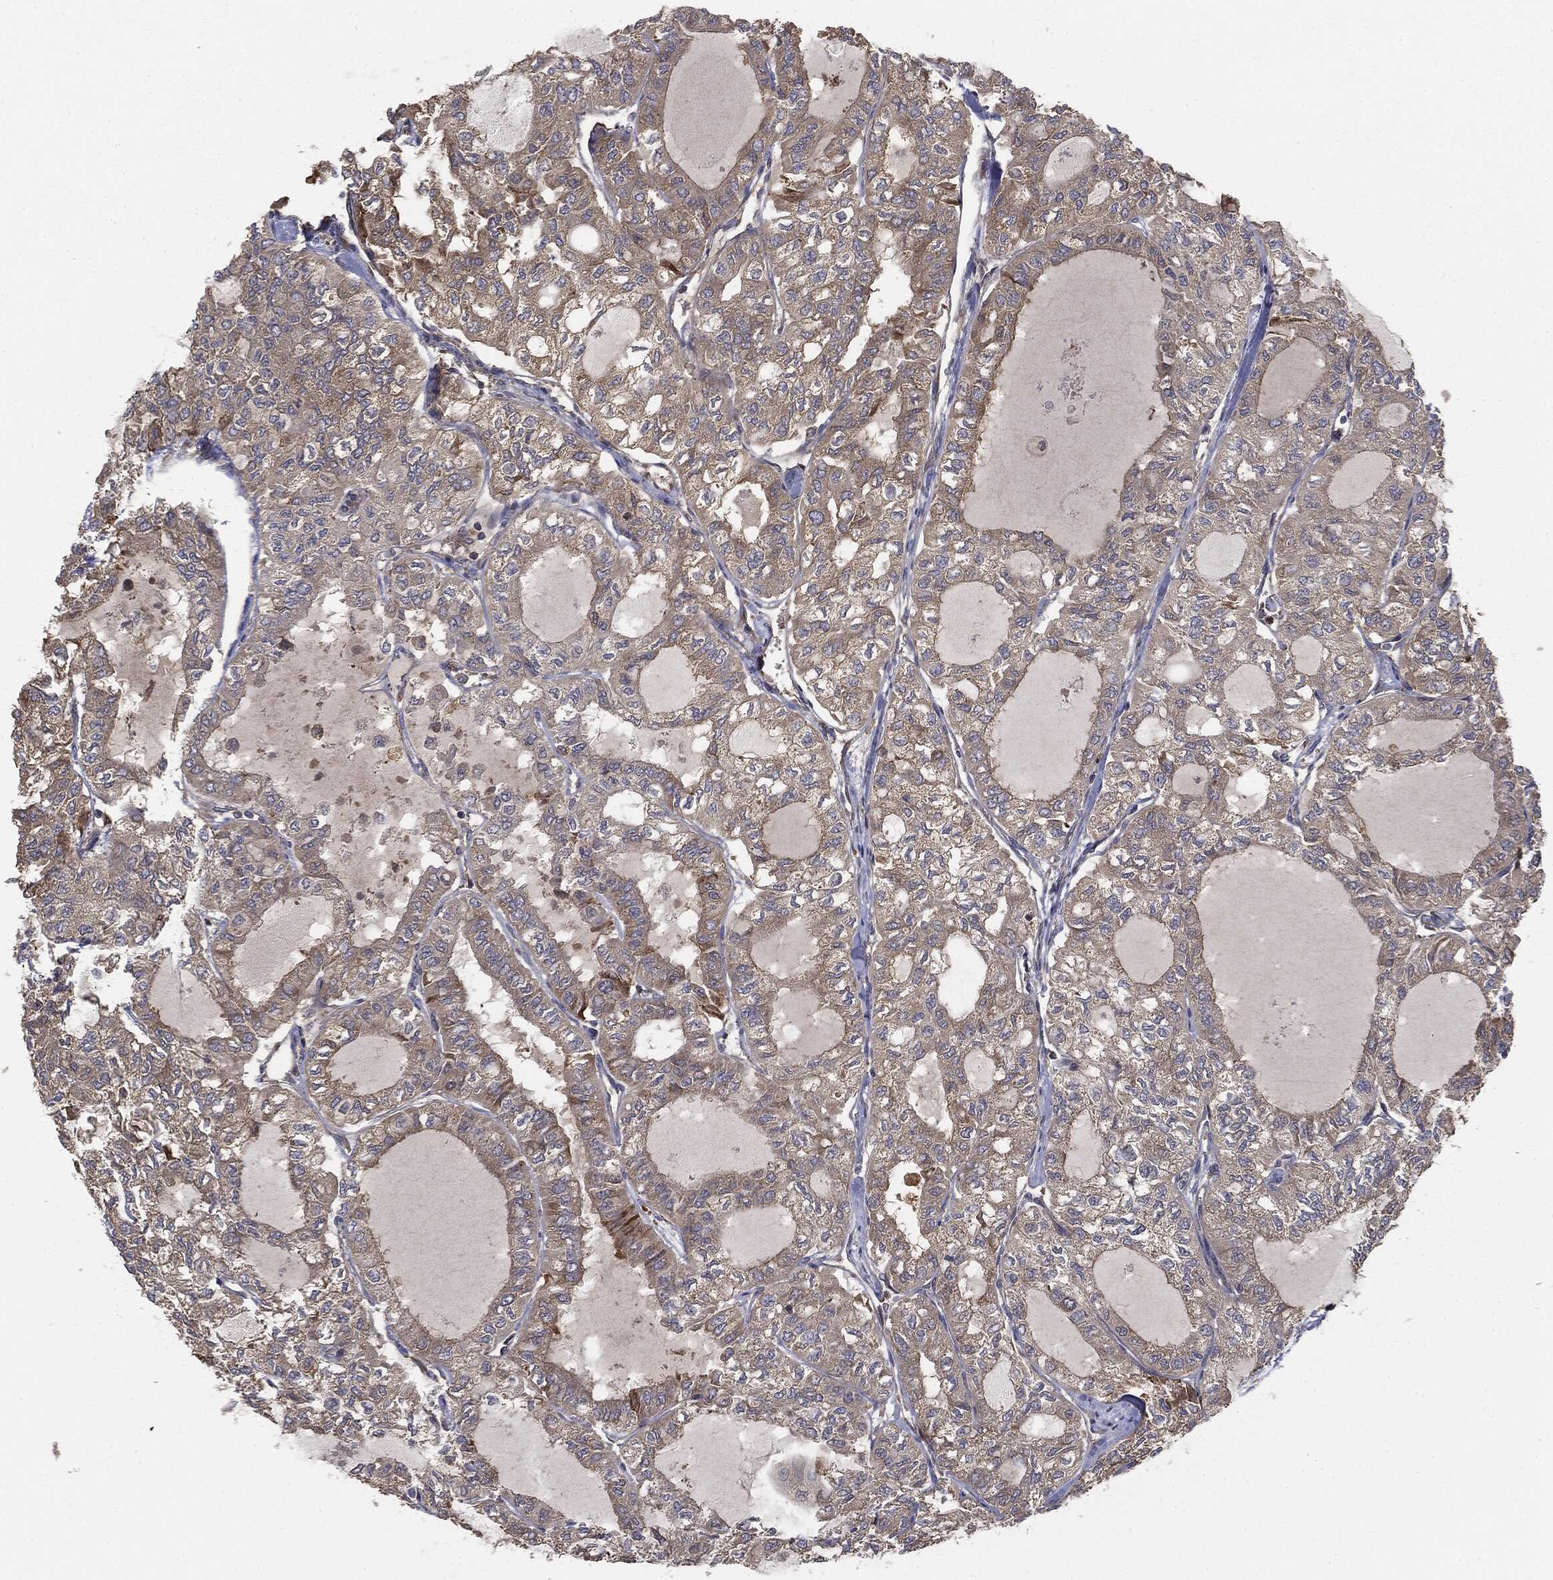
{"staining": {"intensity": "strong", "quantity": "25%-75%", "location": "cytoplasmic/membranous"}, "tissue": "thyroid cancer", "cell_type": "Tumor cells", "image_type": "cancer", "snomed": [{"axis": "morphology", "description": "Follicular adenoma carcinoma, NOS"}, {"axis": "topography", "description": "Thyroid gland"}], "caption": "Follicular adenoma carcinoma (thyroid) was stained to show a protein in brown. There is high levels of strong cytoplasmic/membranous staining in approximately 25%-75% of tumor cells.", "gene": "EIF2AK2", "patient": {"sex": "male", "age": 75}}